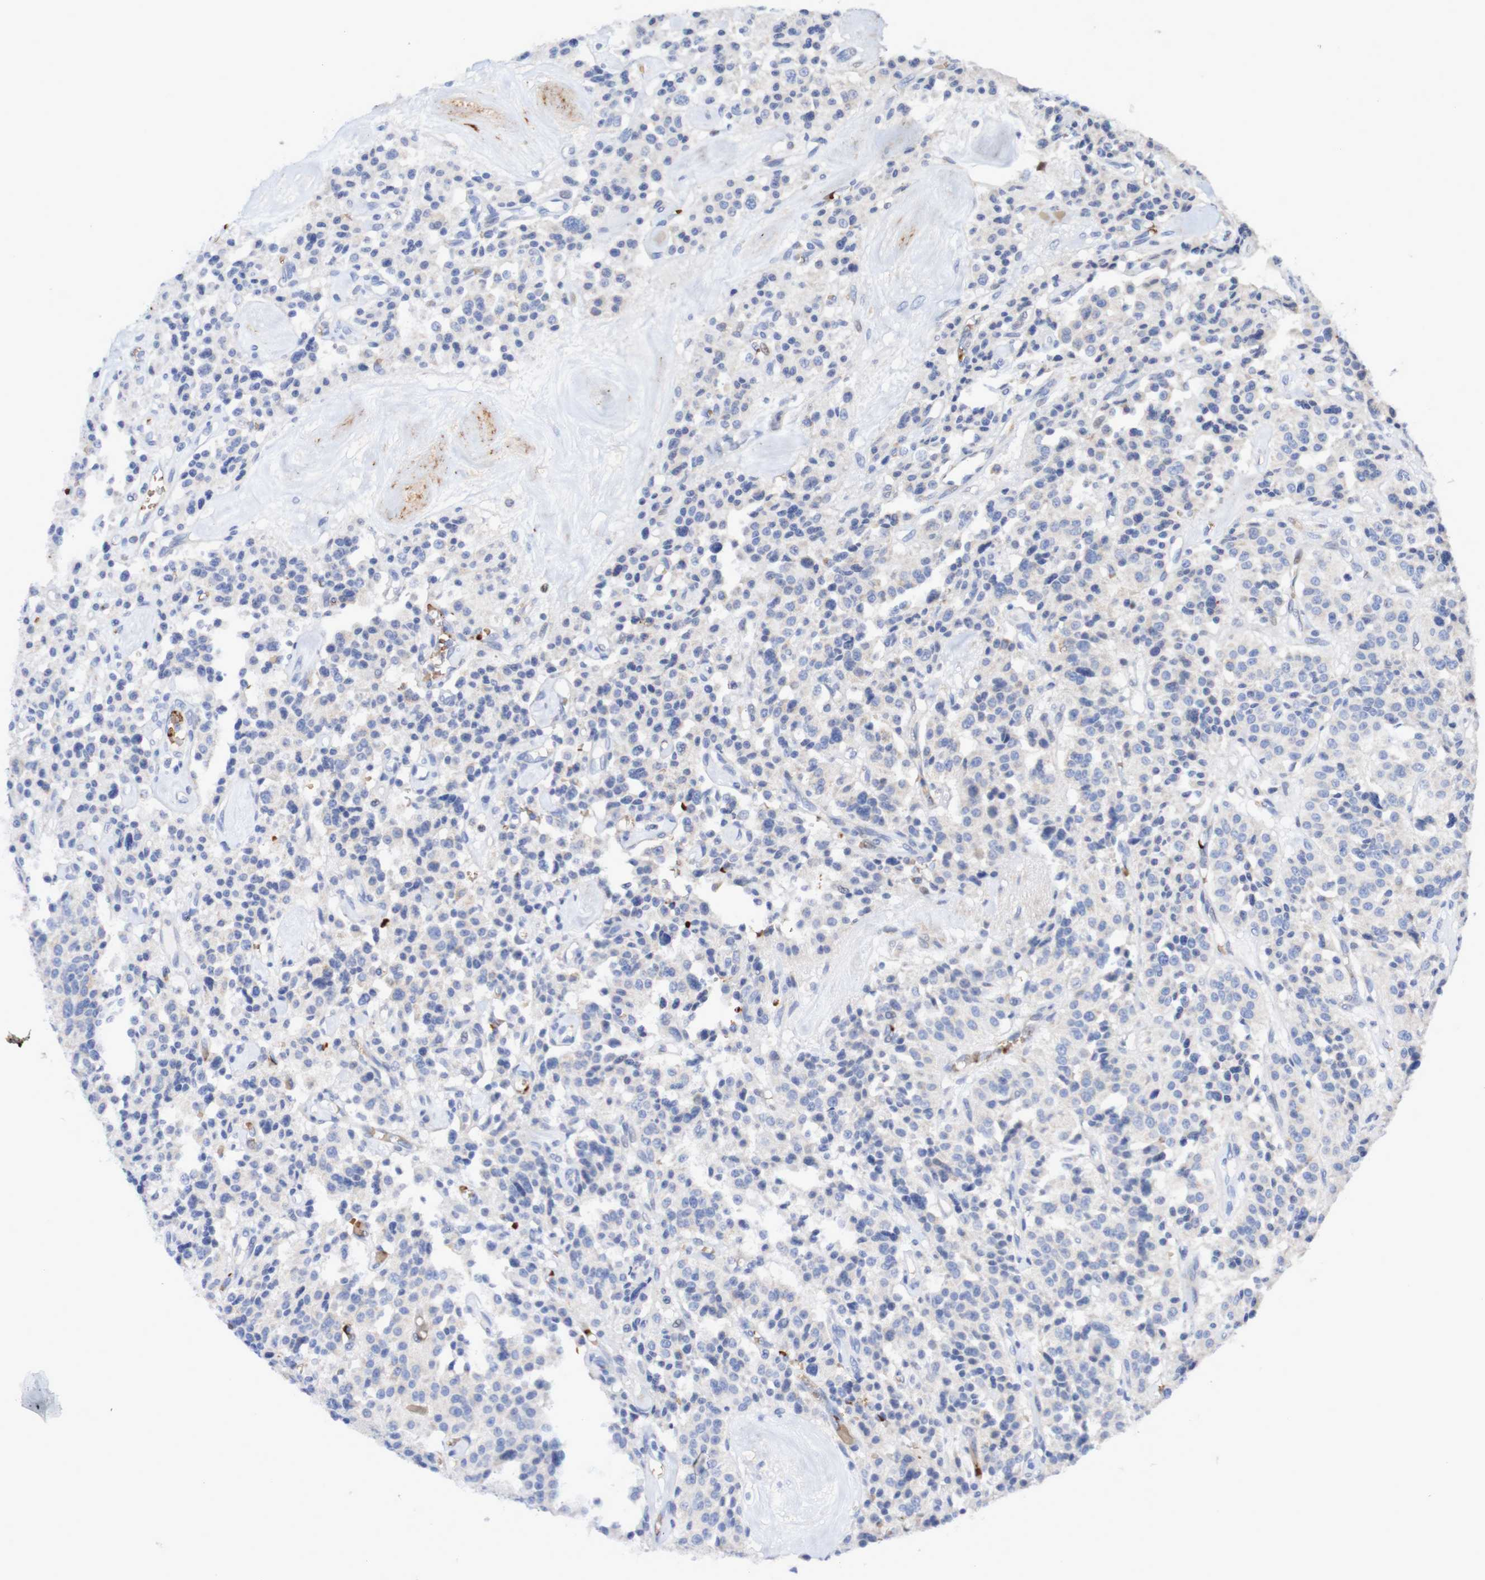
{"staining": {"intensity": "negative", "quantity": "none", "location": "none"}, "tissue": "carcinoid", "cell_type": "Tumor cells", "image_type": "cancer", "snomed": [{"axis": "morphology", "description": "Carcinoid, malignant, NOS"}, {"axis": "topography", "description": "Lung"}], "caption": "Tumor cells are negative for protein expression in human carcinoid.", "gene": "WNT4", "patient": {"sex": "male", "age": 30}}